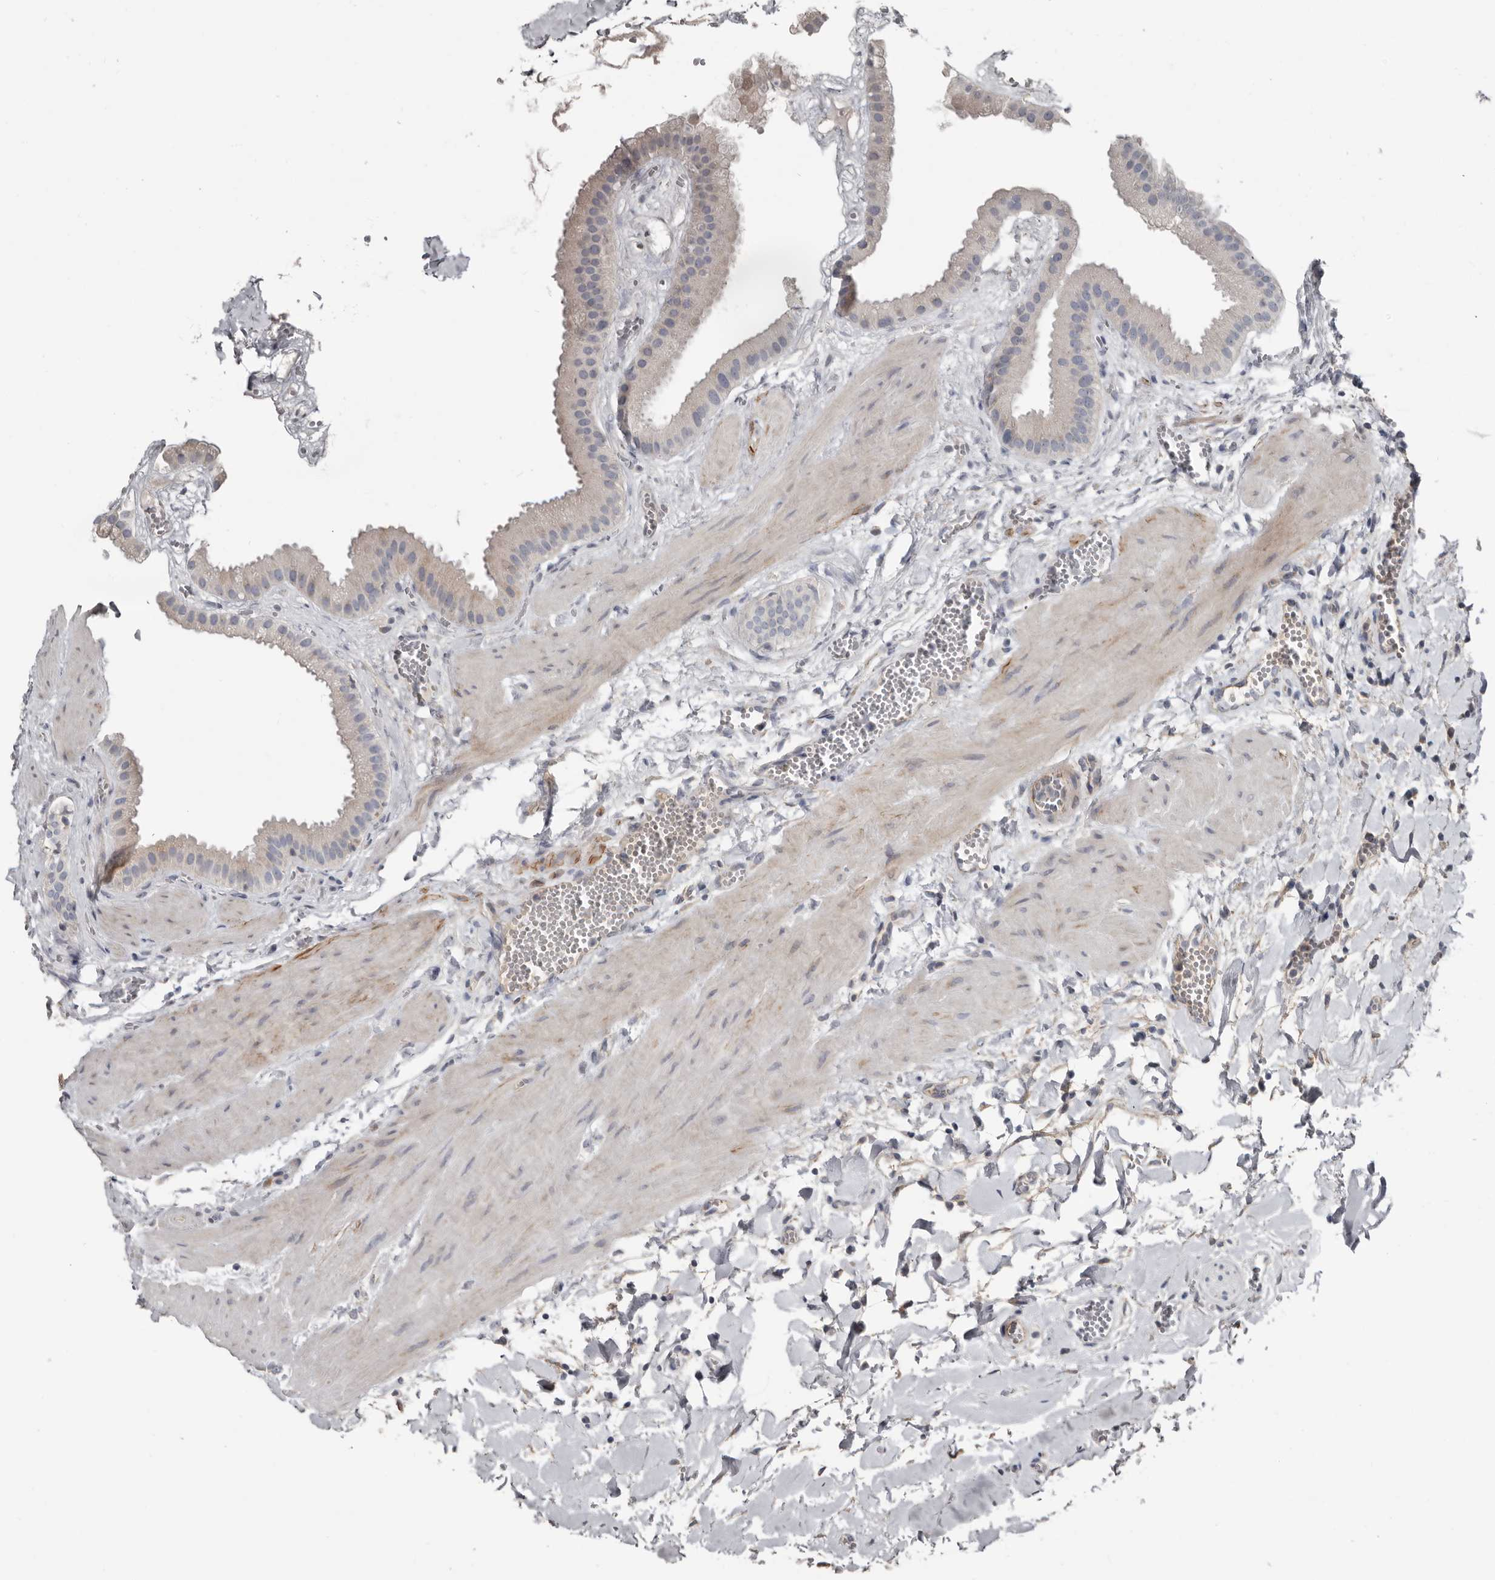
{"staining": {"intensity": "weak", "quantity": "25%-75%", "location": "cytoplasmic/membranous"}, "tissue": "gallbladder", "cell_type": "Glandular cells", "image_type": "normal", "snomed": [{"axis": "morphology", "description": "Normal tissue, NOS"}, {"axis": "topography", "description": "Gallbladder"}], "caption": "Glandular cells demonstrate weak cytoplasmic/membranous positivity in about 25%-75% of cells in unremarkable gallbladder. (brown staining indicates protein expression, while blue staining denotes nuclei).", "gene": "ZNF114", "patient": {"sex": "male", "age": 55}}